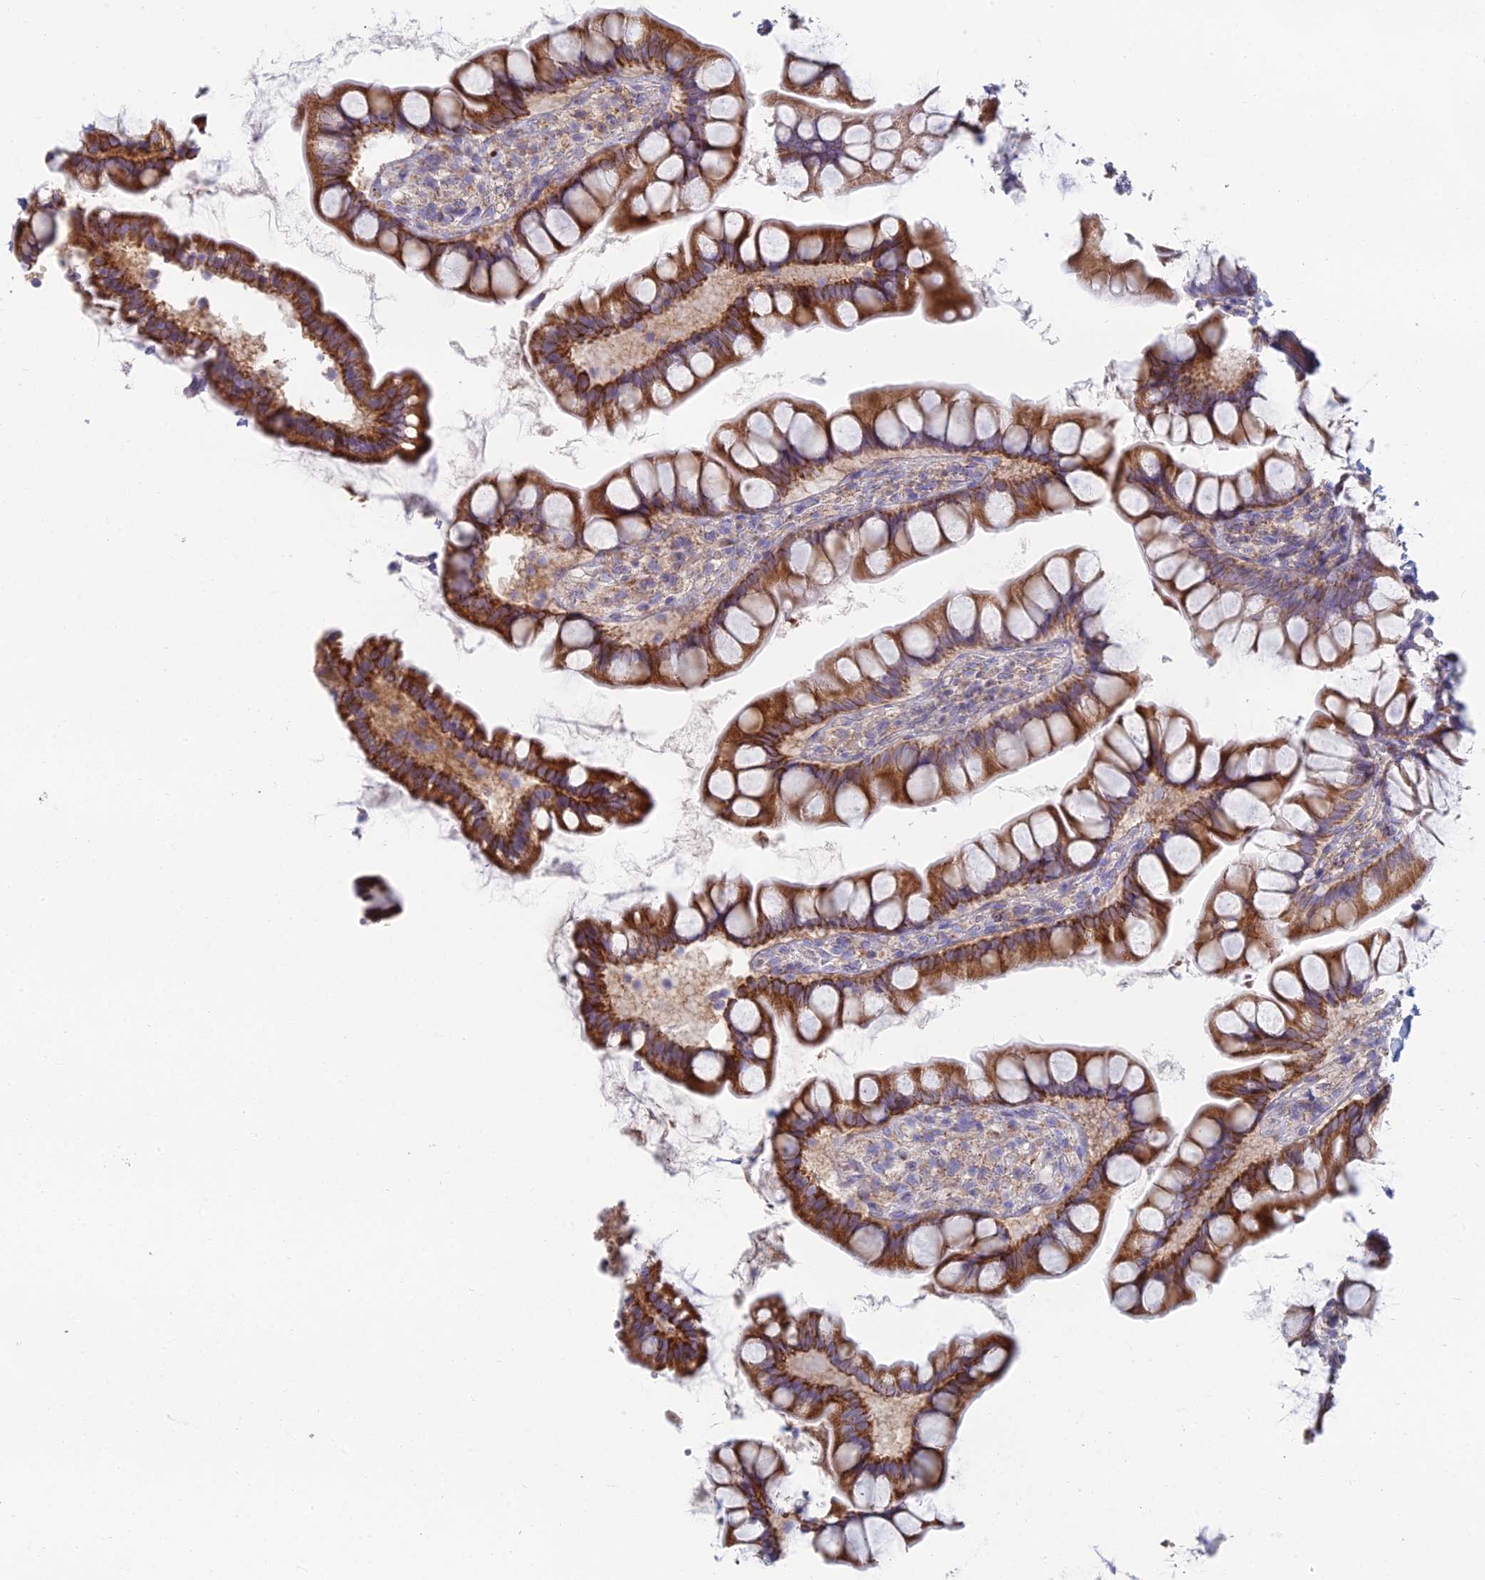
{"staining": {"intensity": "strong", "quantity": ">75%", "location": "cytoplasmic/membranous"}, "tissue": "small intestine", "cell_type": "Glandular cells", "image_type": "normal", "snomed": [{"axis": "morphology", "description": "Normal tissue, NOS"}, {"axis": "topography", "description": "Small intestine"}], "caption": "Brown immunohistochemical staining in normal small intestine demonstrates strong cytoplasmic/membranous expression in approximately >75% of glandular cells. (DAB IHC with brightfield microscopy, high magnification).", "gene": "IFTAP", "patient": {"sex": "male", "age": 70}}